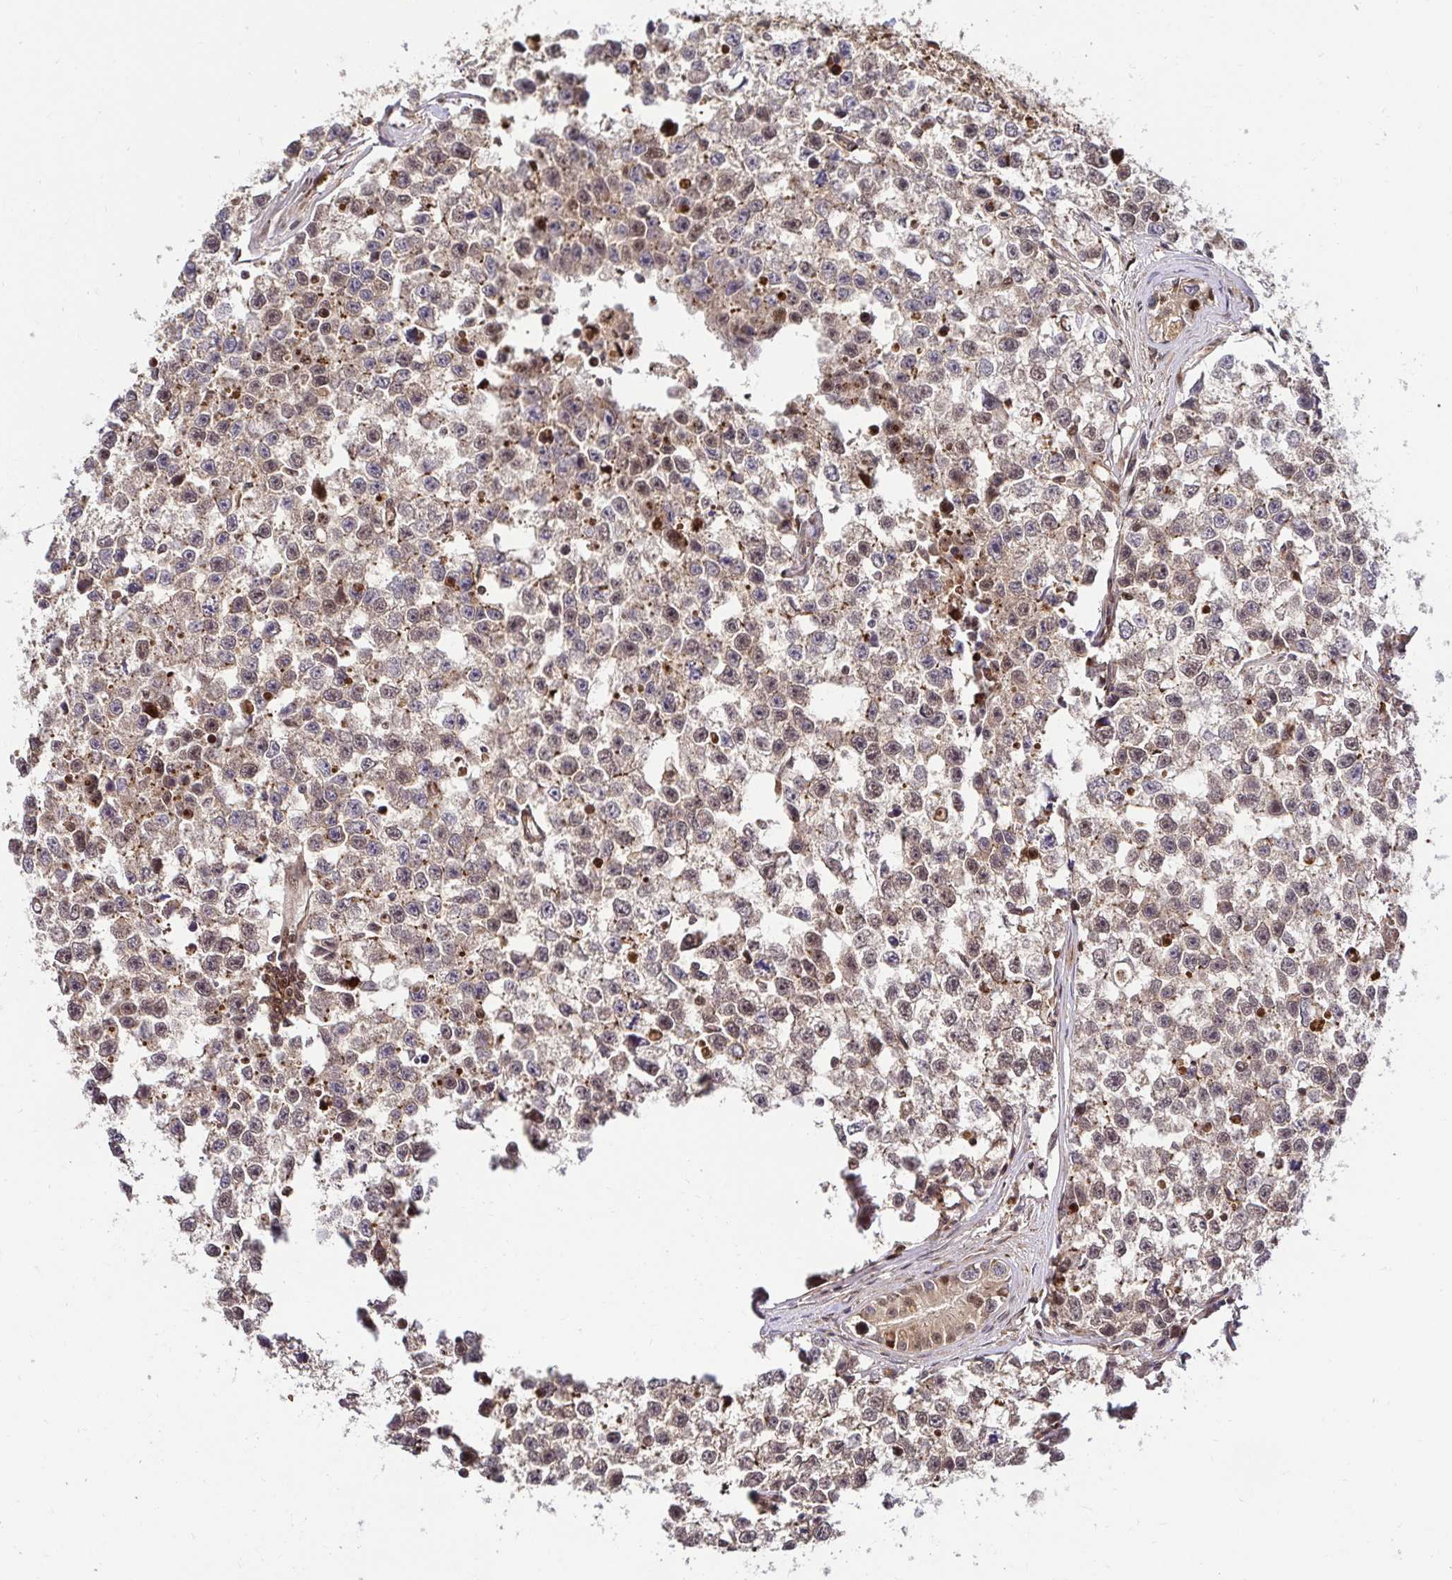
{"staining": {"intensity": "weak", "quantity": "<25%", "location": "nuclear"}, "tissue": "testis cancer", "cell_type": "Tumor cells", "image_type": "cancer", "snomed": [{"axis": "morphology", "description": "Seminoma, NOS"}, {"axis": "topography", "description": "Testis"}], "caption": "This histopathology image is of testis cancer stained with immunohistochemistry to label a protein in brown with the nuclei are counter-stained blue. There is no positivity in tumor cells.", "gene": "PSMA4", "patient": {"sex": "male", "age": 26}}